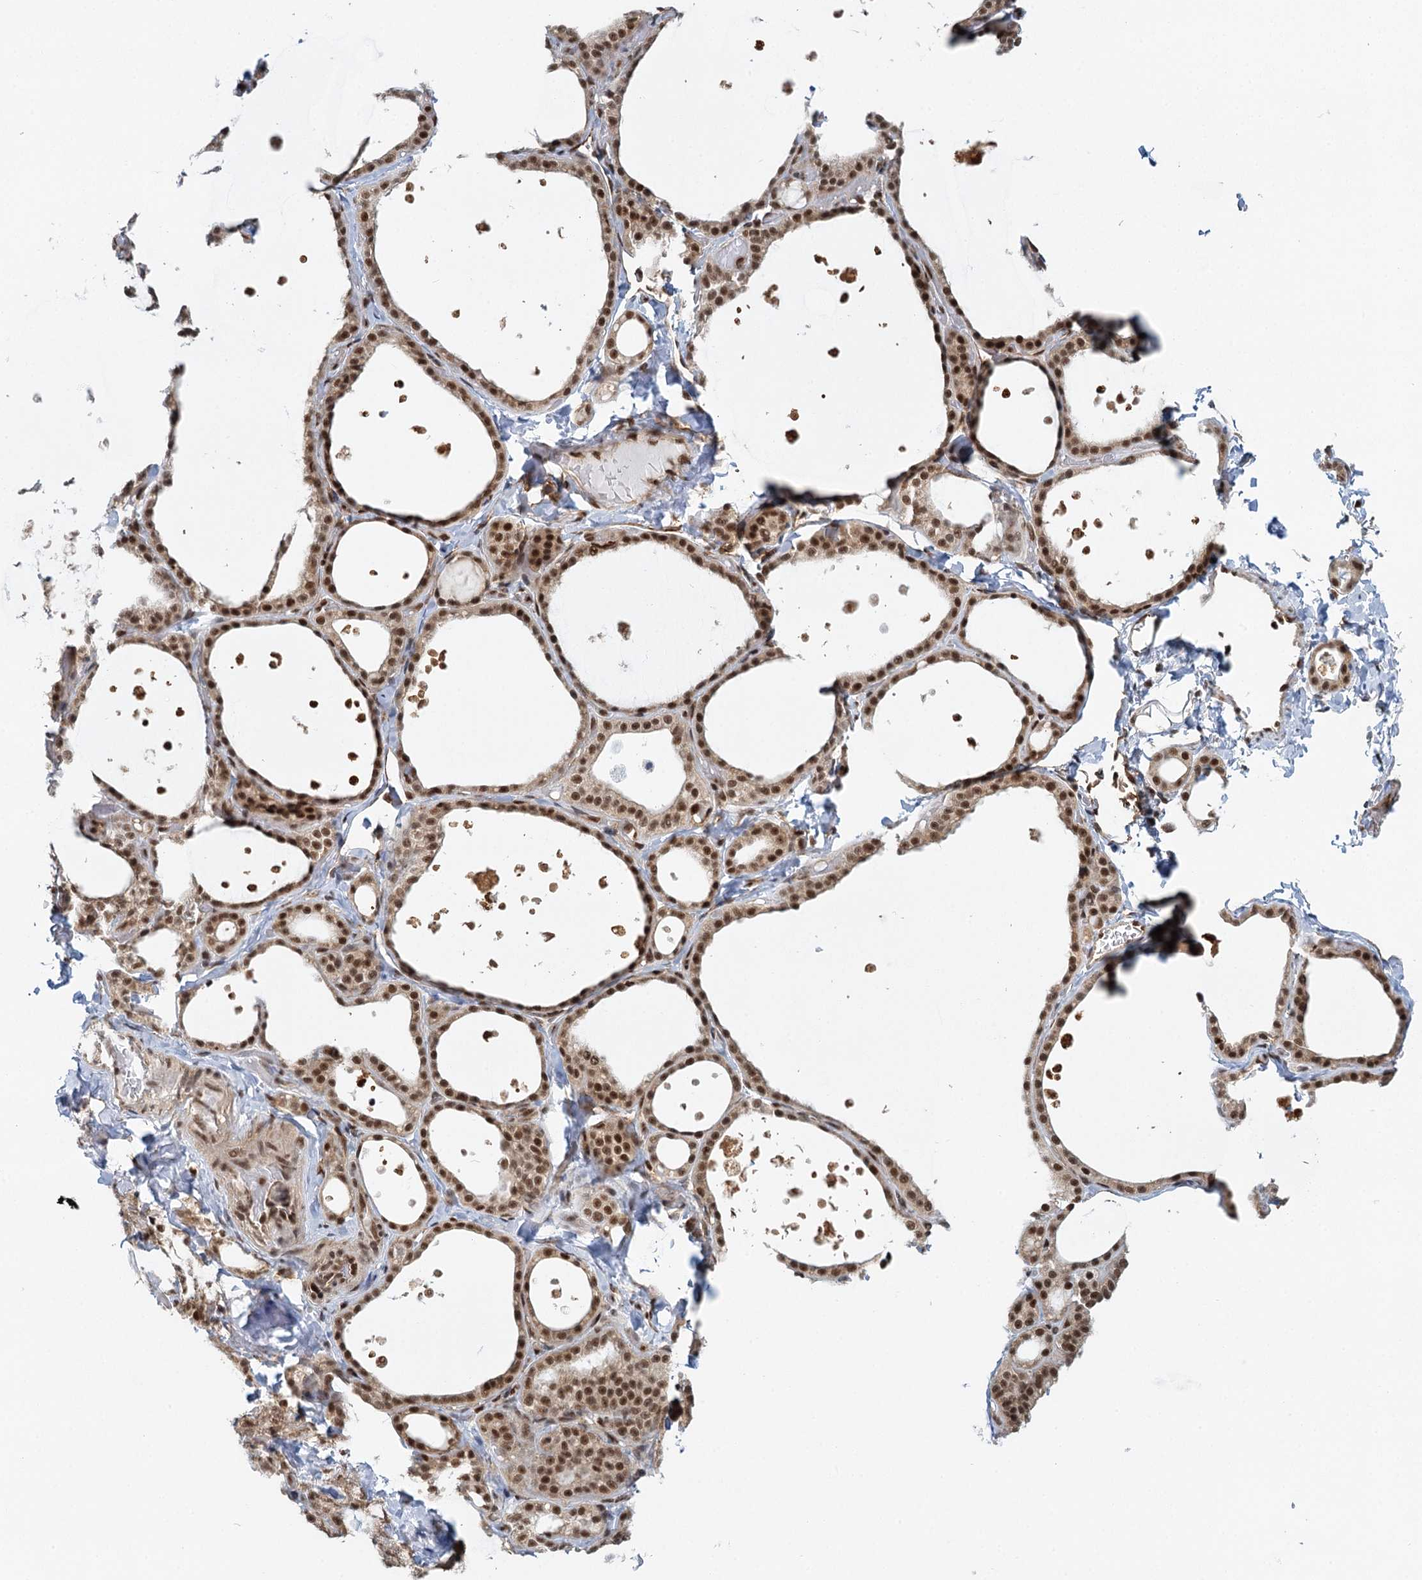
{"staining": {"intensity": "strong", "quantity": ">75%", "location": "nuclear"}, "tissue": "thyroid gland", "cell_type": "Glandular cells", "image_type": "normal", "snomed": [{"axis": "morphology", "description": "Normal tissue, NOS"}, {"axis": "topography", "description": "Thyroid gland"}], "caption": "A micrograph of thyroid gland stained for a protein shows strong nuclear brown staining in glandular cells. The protein of interest is shown in brown color, while the nuclei are stained blue.", "gene": "GPATCH11", "patient": {"sex": "female", "age": 44}}